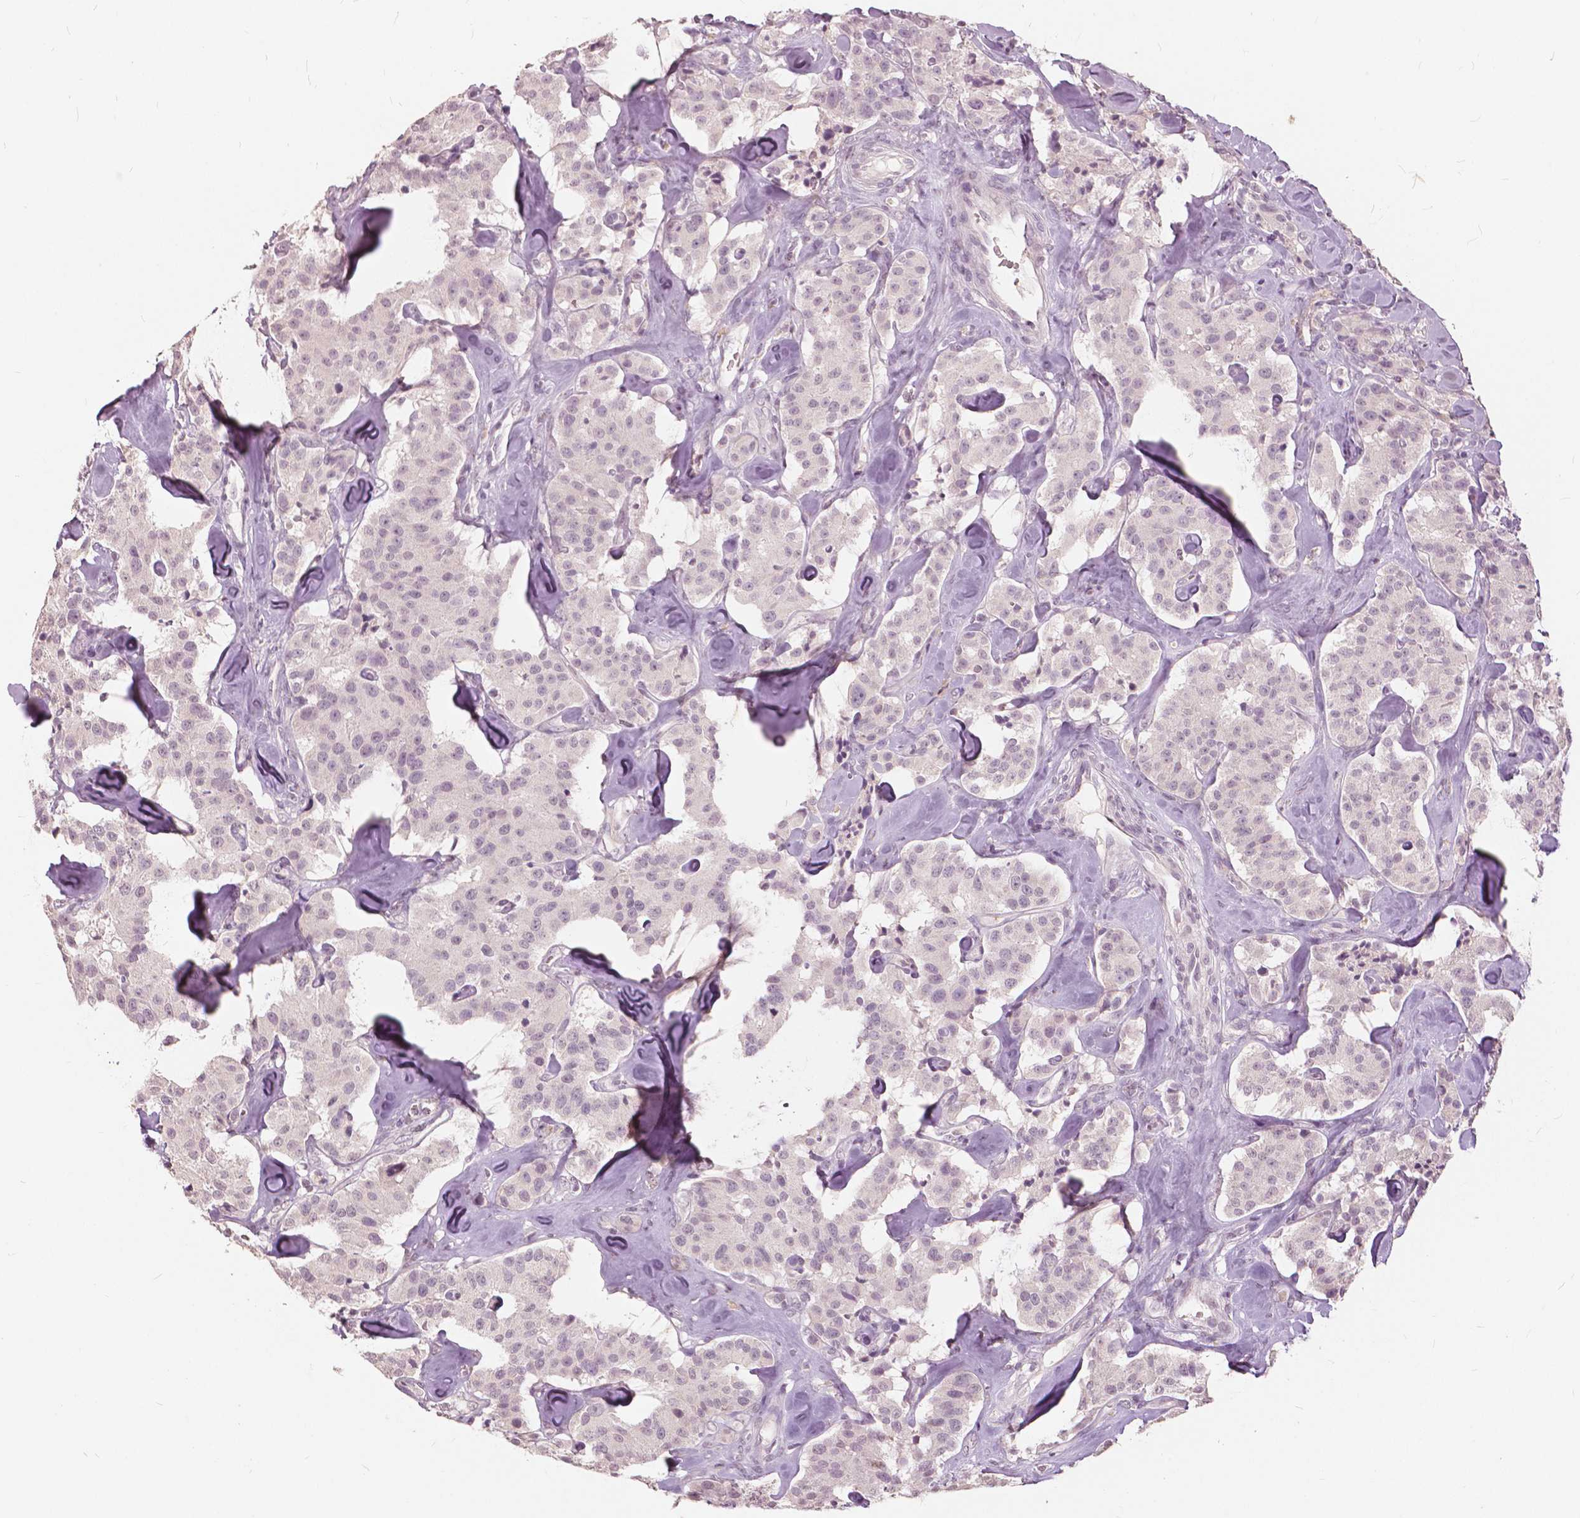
{"staining": {"intensity": "negative", "quantity": "none", "location": "none"}, "tissue": "carcinoid", "cell_type": "Tumor cells", "image_type": "cancer", "snomed": [{"axis": "morphology", "description": "Carcinoid, malignant, NOS"}, {"axis": "topography", "description": "Pancreas"}], "caption": "Tumor cells are negative for brown protein staining in carcinoid. The staining was performed using DAB (3,3'-diaminobenzidine) to visualize the protein expression in brown, while the nuclei were stained in blue with hematoxylin (Magnification: 20x).", "gene": "NANOG", "patient": {"sex": "male", "age": 41}}